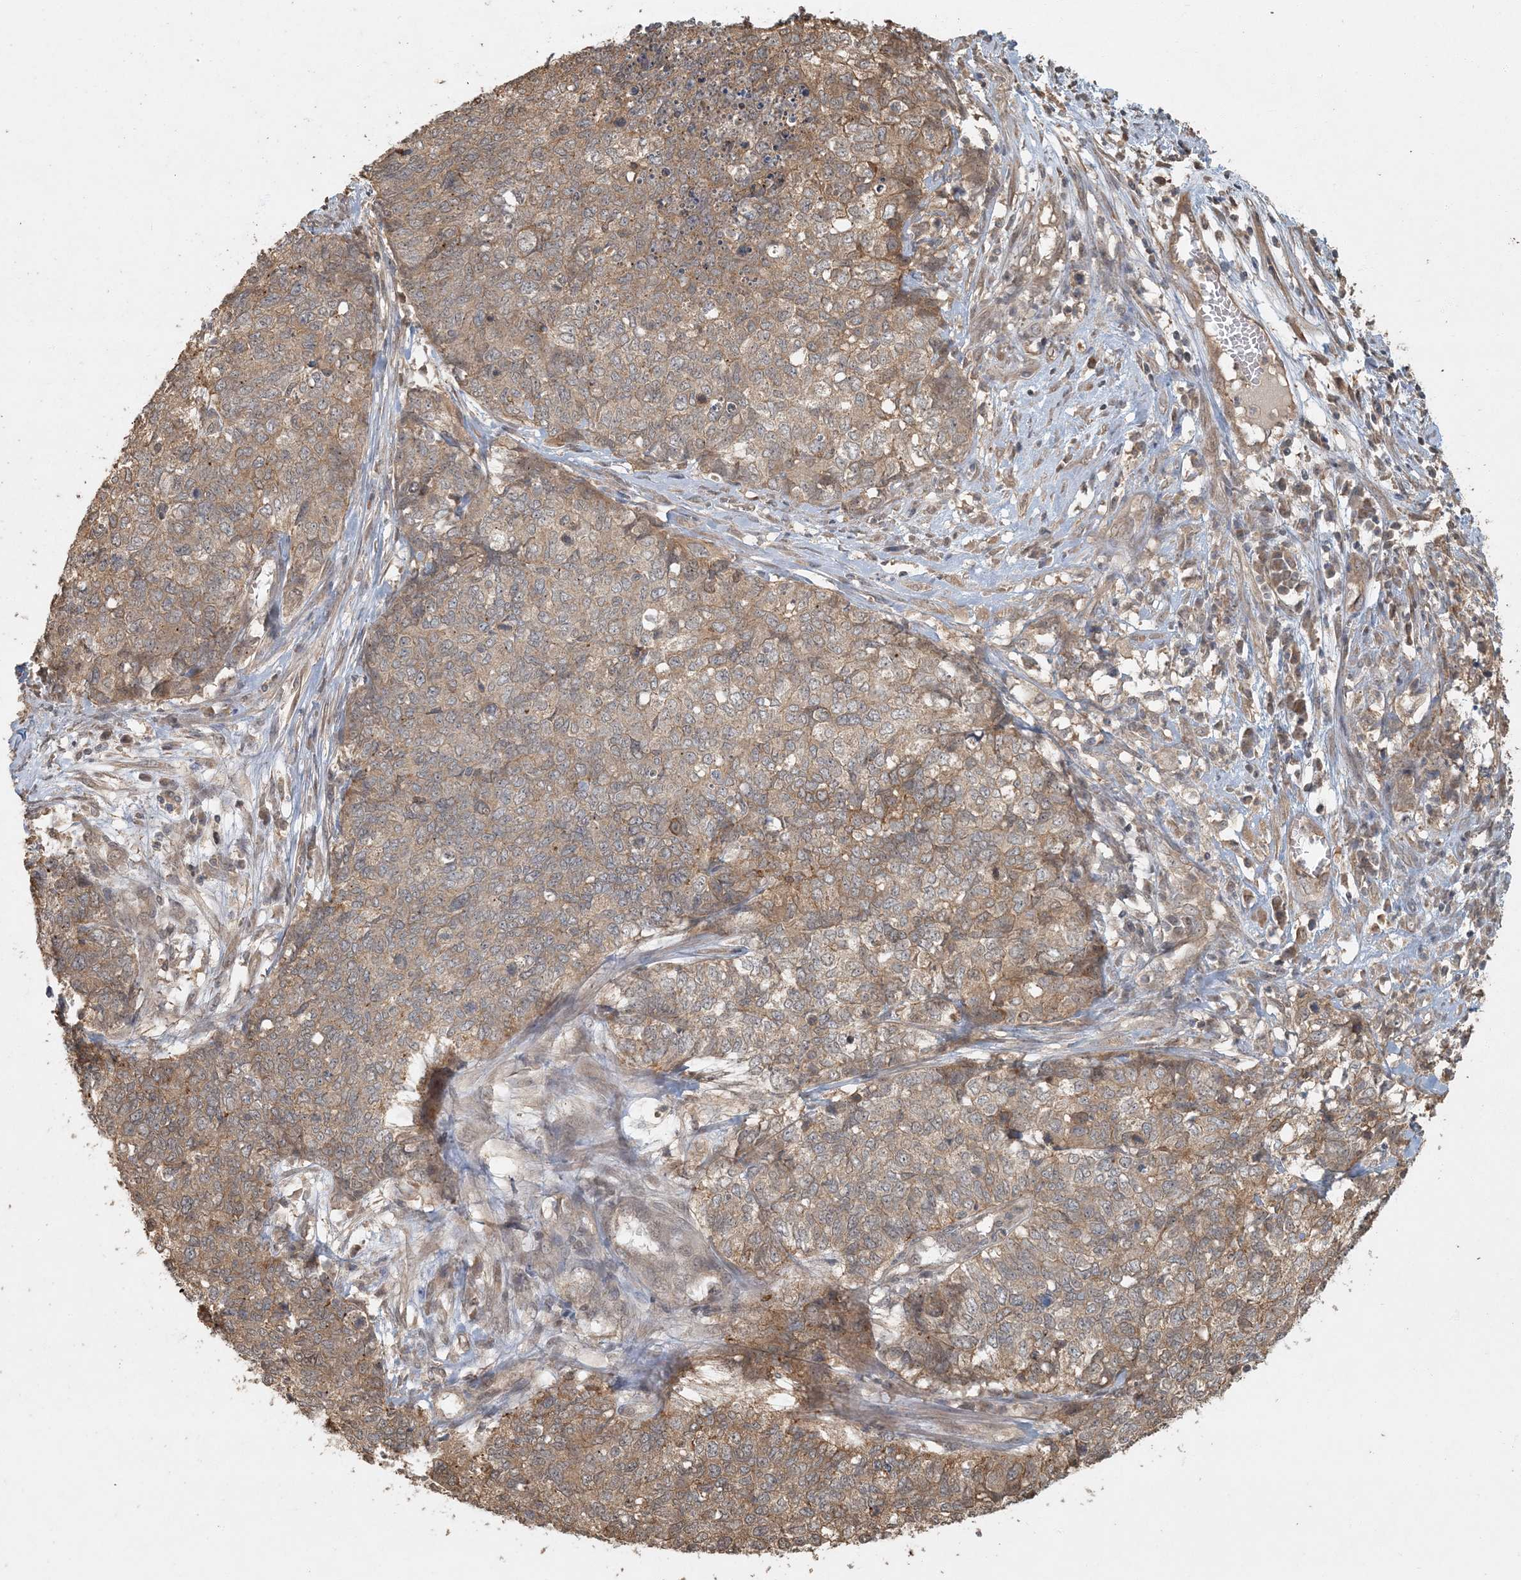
{"staining": {"intensity": "moderate", "quantity": ">75%", "location": "cytoplasmic/membranous"}, "tissue": "cervical cancer", "cell_type": "Tumor cells", "image_type": "cancer", "snomed": [{"axis": "morphology", "description": "Squamous cell carcinoma, NOS"}, {"axis": "topography", "description": "Cervix"}], "caption": "Tumor cells reveal medium levels of moderate cytoplasmic/membranous positivity in approximately >75% of cells in human cervical cancer (squamous cell carcinoma).", "gene": "AK9", "patient": {"sex": "female", "age": 63}}